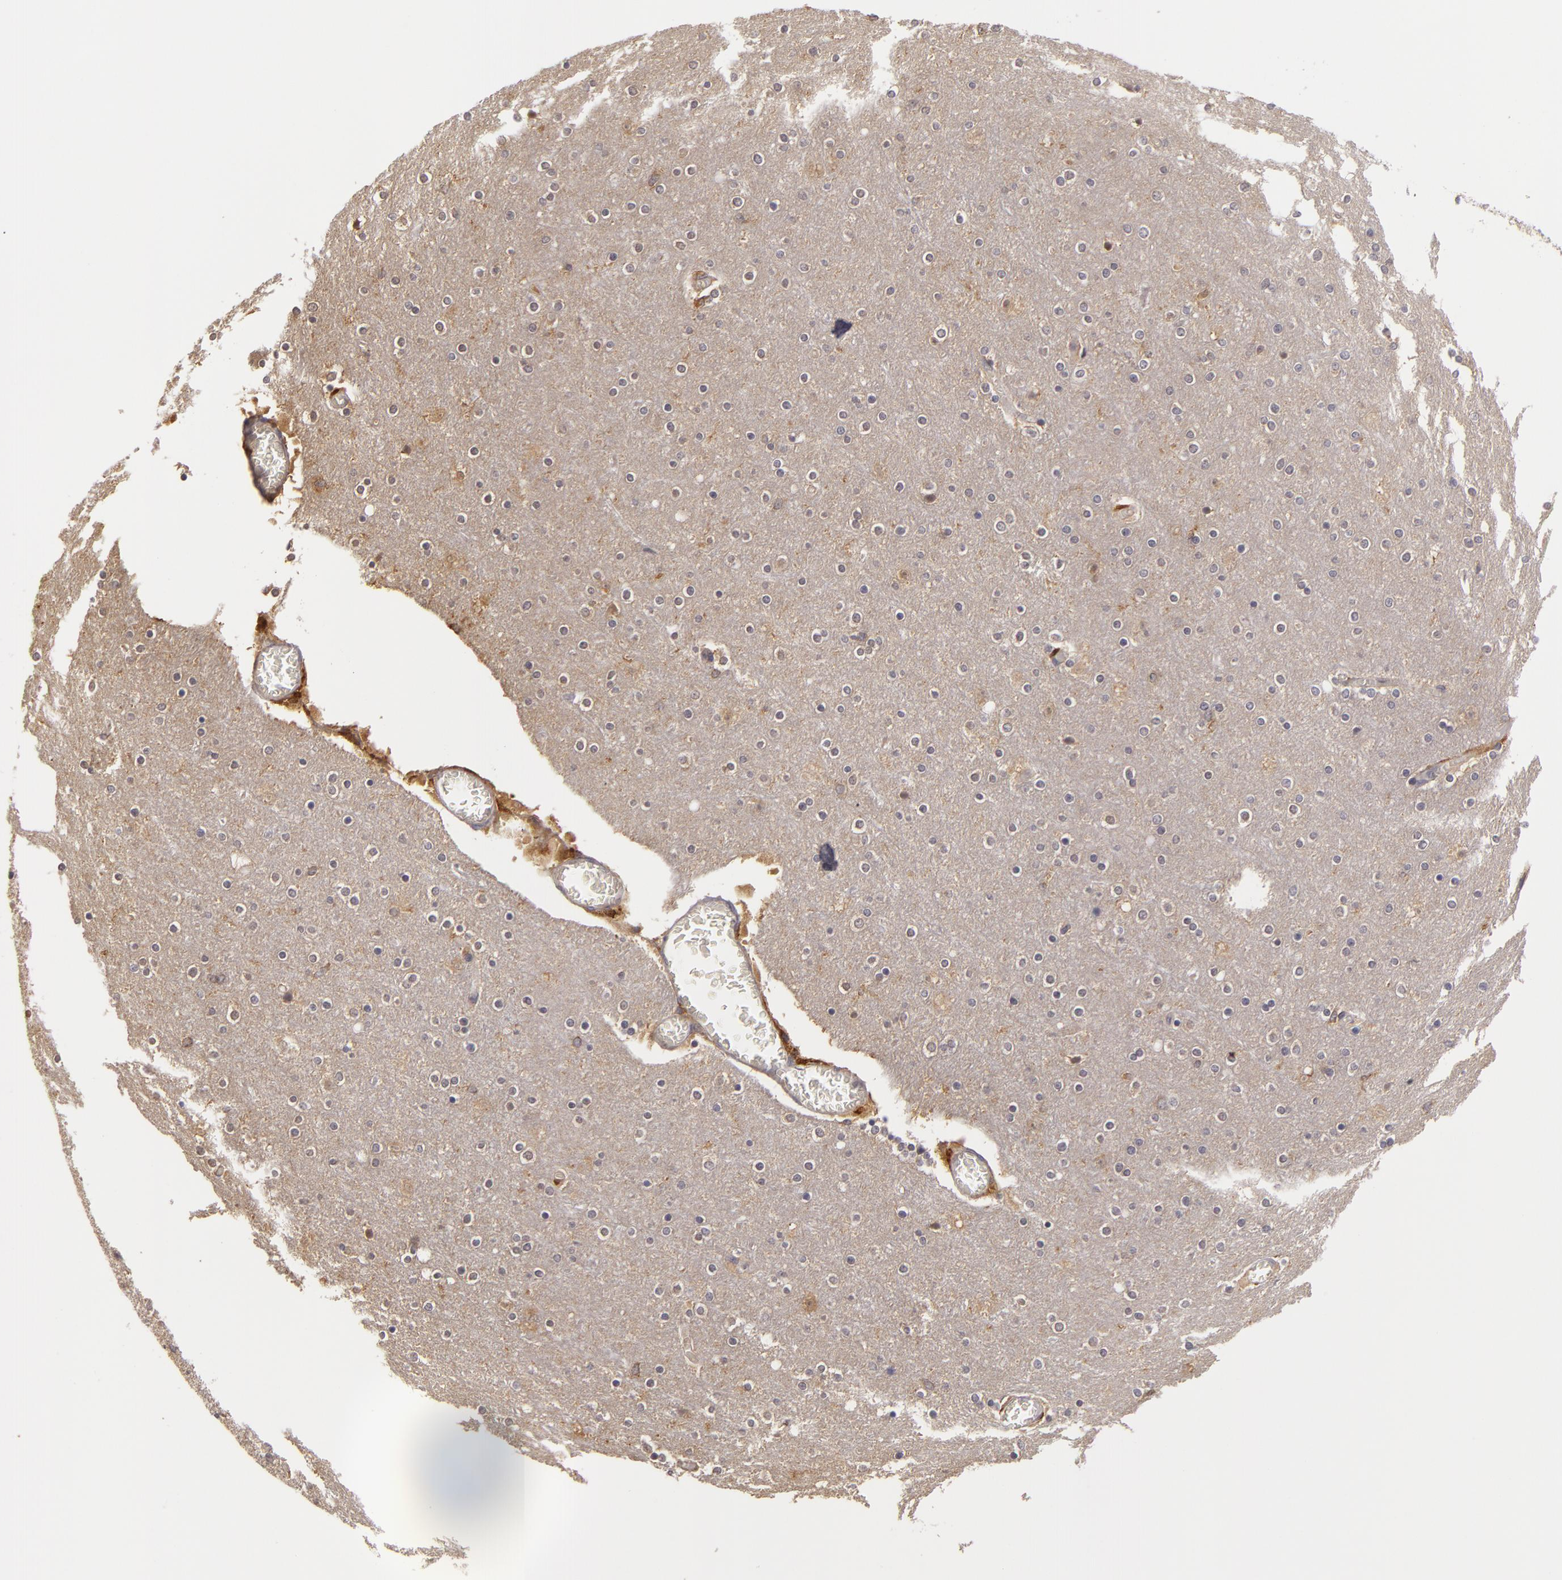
{"staining": {"intensity": "weak", "quantity": "25%-75%", "location": "cytoplasmic/membranous"}, "tissue": "cerebral cortex", "cell_type": "Endothelial cells", "image_type": "normal", "snomed": [{"axis": "morphology", "description": "Normal tissue, NOS"}, {"axis": "topography", "description": "Cerebral cortex"}], "caption": "Immunohistochemical staining of normal human cerebral cortex reveals weak cytoplasmic/membranous protein expression in about 25%-75% of endothelial cells. The staining is performed using DAB (3,3'-diaminobenzidine) brown chromogen to label protein expression. The nuclei are counter-stained blue using hematoxylin.", "gene": "GNPDA1", "patient": {"sex": "female", "age": 54}}